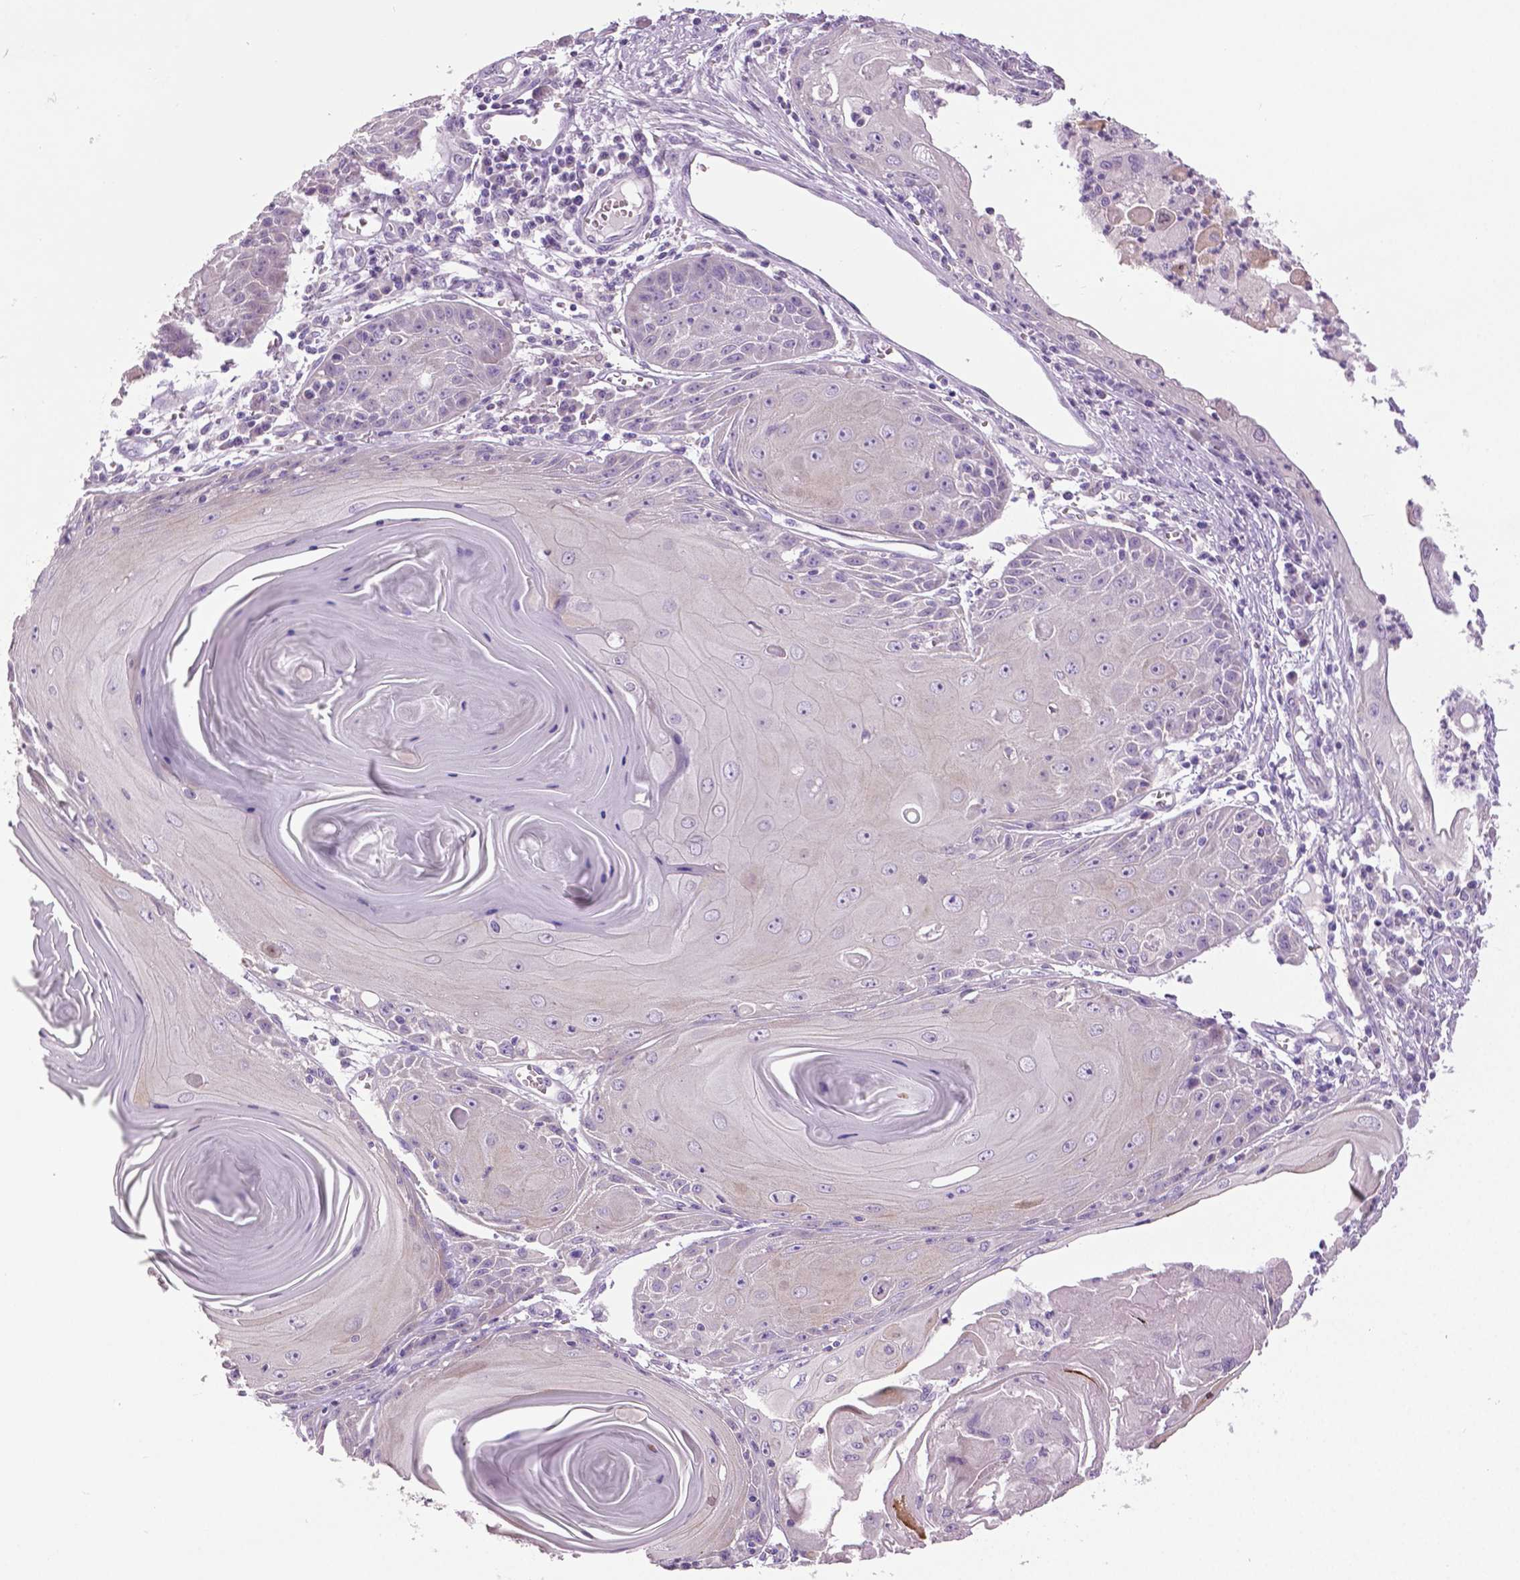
{"staining": {"intensity": "negative", "quantity": "none", "location": "none"}, "tissue": "skin cancer", "cell_type": "Tumor cells", "image_type": "cancer", "snomed": [{"axis": "morphology", "description": "Squamous cell carcinoma, NOS"}, {"axis": "topography", "description": "Skin"}, {"axis": "topography", "description": "Vulva"}], "caption": "Human skin cancer (squamous cell carcinoma) stained for a protein using IHC demonstrates no positivity in tumor cells.", "gene": "DNAH12", "patient": {"sex": "female", "age": 85}}